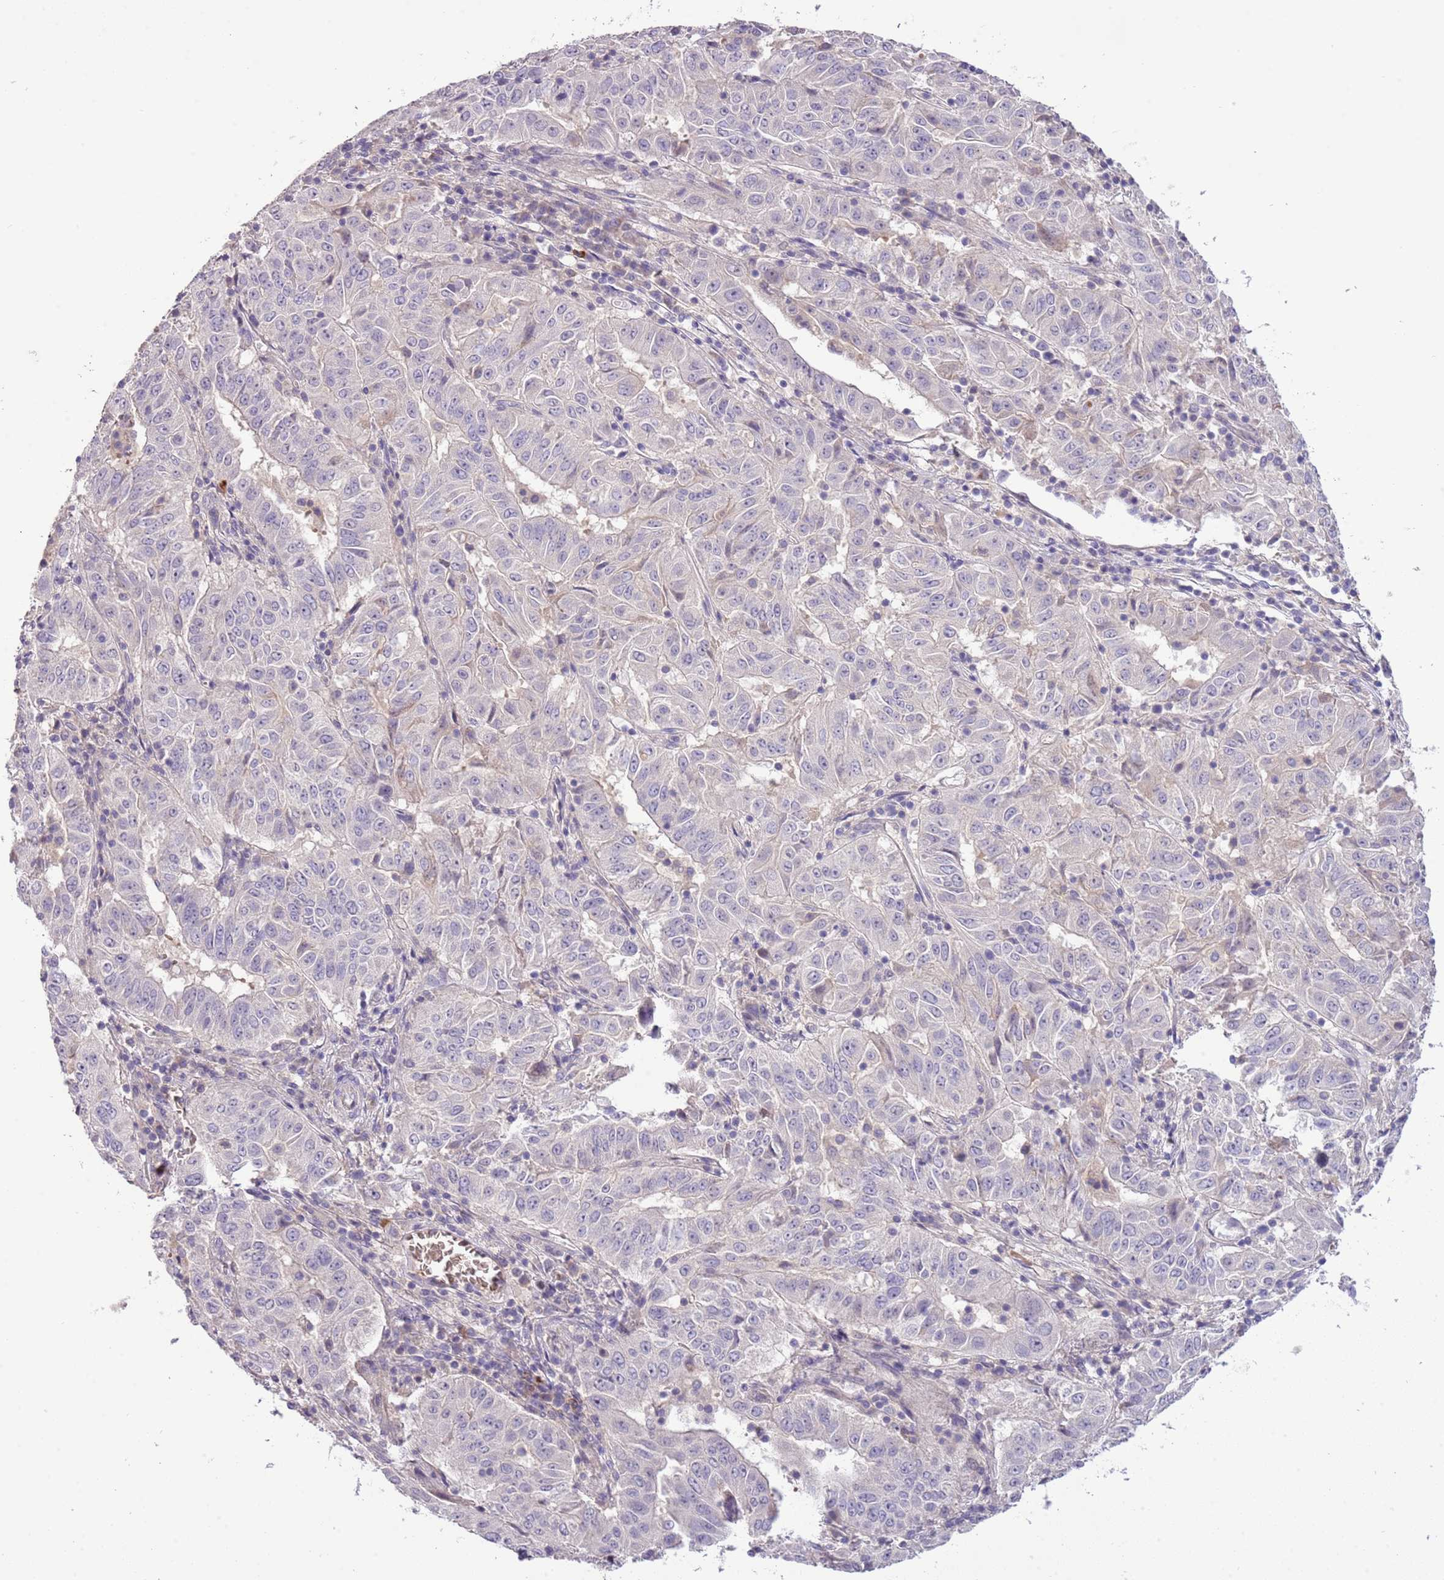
{"staining": {"intensity": "negative", "quantity": "none", "location": "none"}, "tissue": "pancreatic cancer", "cell_type": "Tumor cells", "image_type": "cancer", "snomed": [{"axis": "morphology", "description": "Adenocarcinoma, NOS"}, {"axis": "topography", "description": "Pancreas"}], "caption": "Immunohistochemistry image of adenocarcinoma (pancreatic) stained for a protein (brown), which reveals no staining in tumor cells.", "gene": "SCAMP5", "patient": {"sex": "male", "age": 63}}